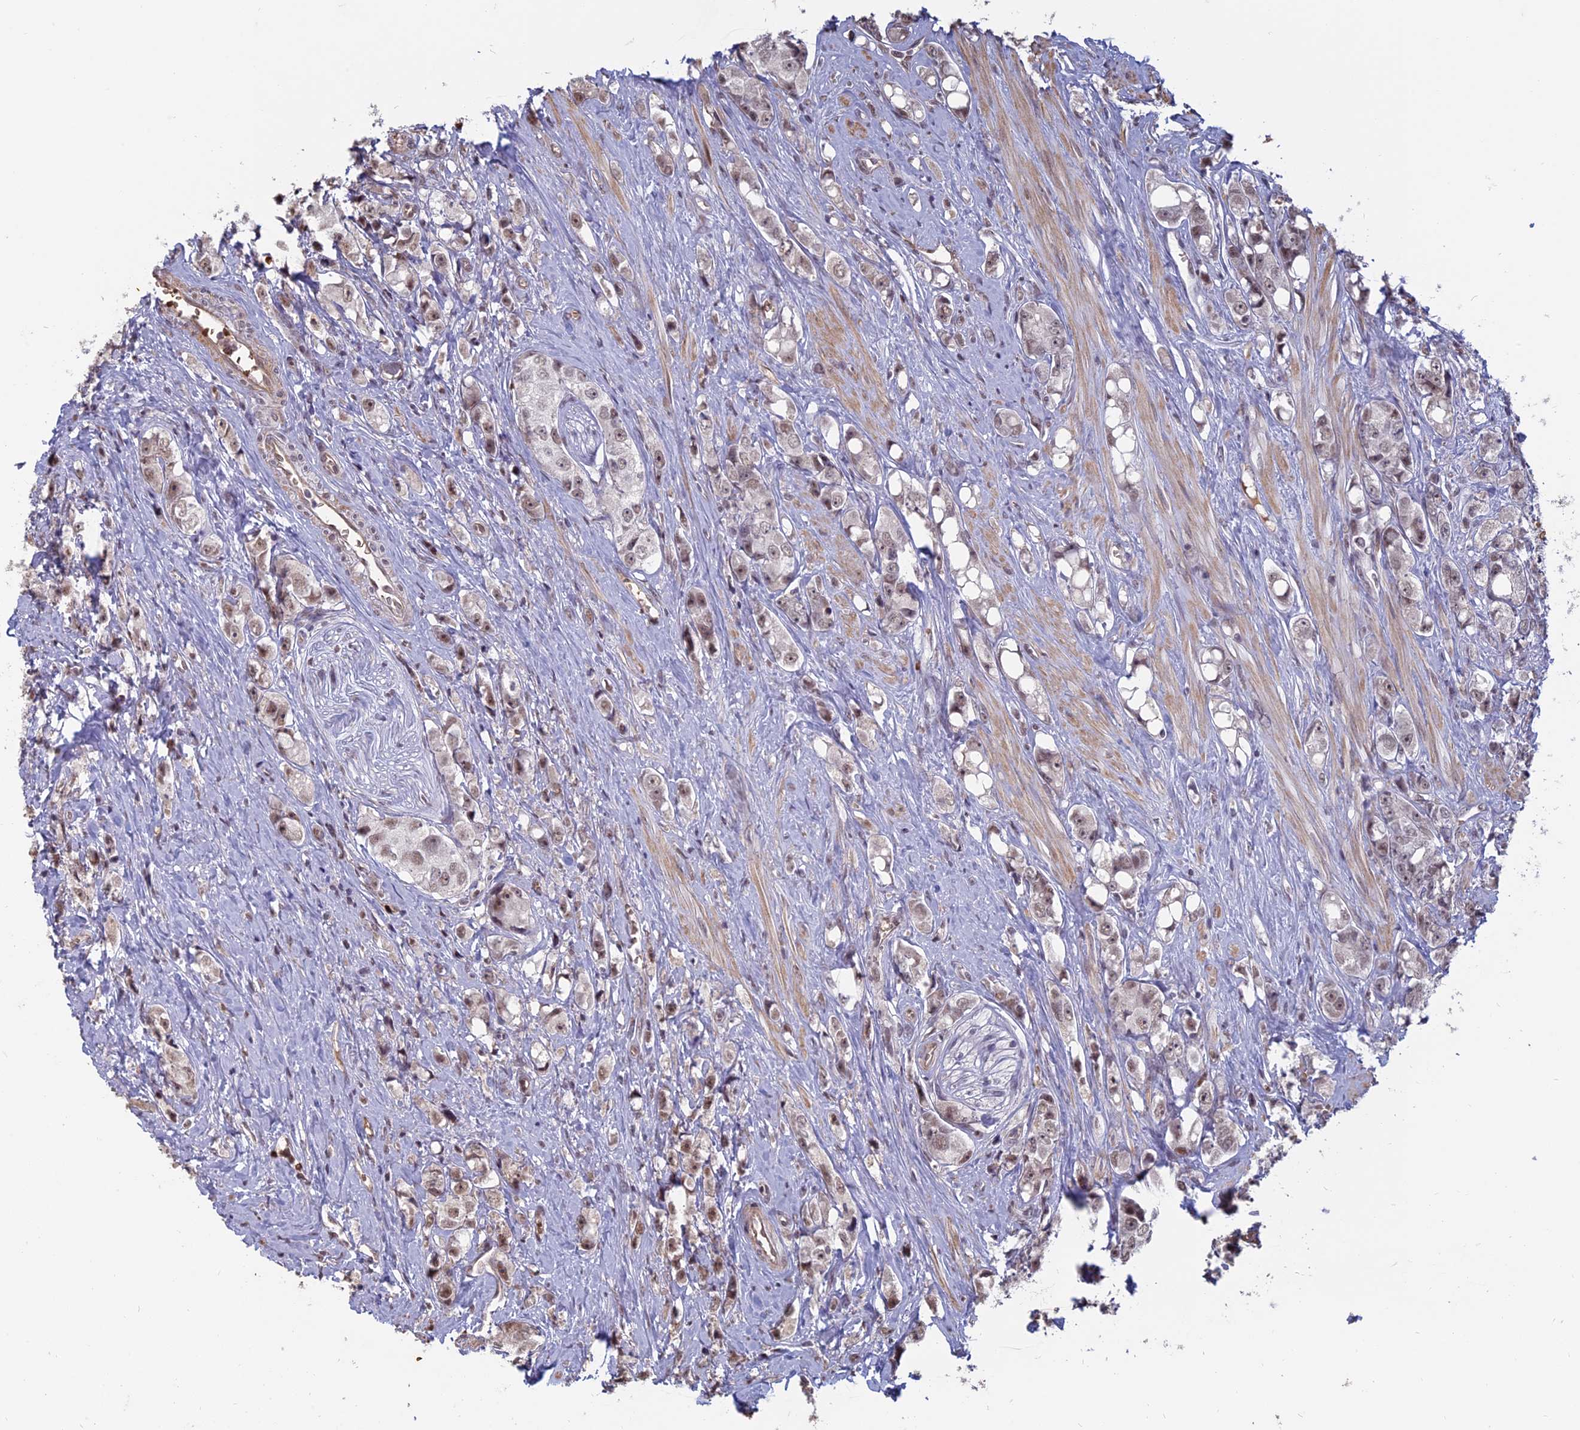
{"staining": {"intensity": "moderate", "quantity": "25%-75%", "location": "nuclear"}, "tissue": "prostate cancer", "cell_type": "Tumor cells", "image_type": "cancer", "snomed": [{"axis": "morphology", "description": "Adenocarcinoma, High grade"}, {"axis": "topography", "description": "Prostate"}], "caption": "IHC (DAB) staining of prostate cancer demonstrates moderate nuclear protein expression in about 25%-75% of tumor cells.", "gene": "MFAP1", "patient": {"sex": "male", "age": 74}}